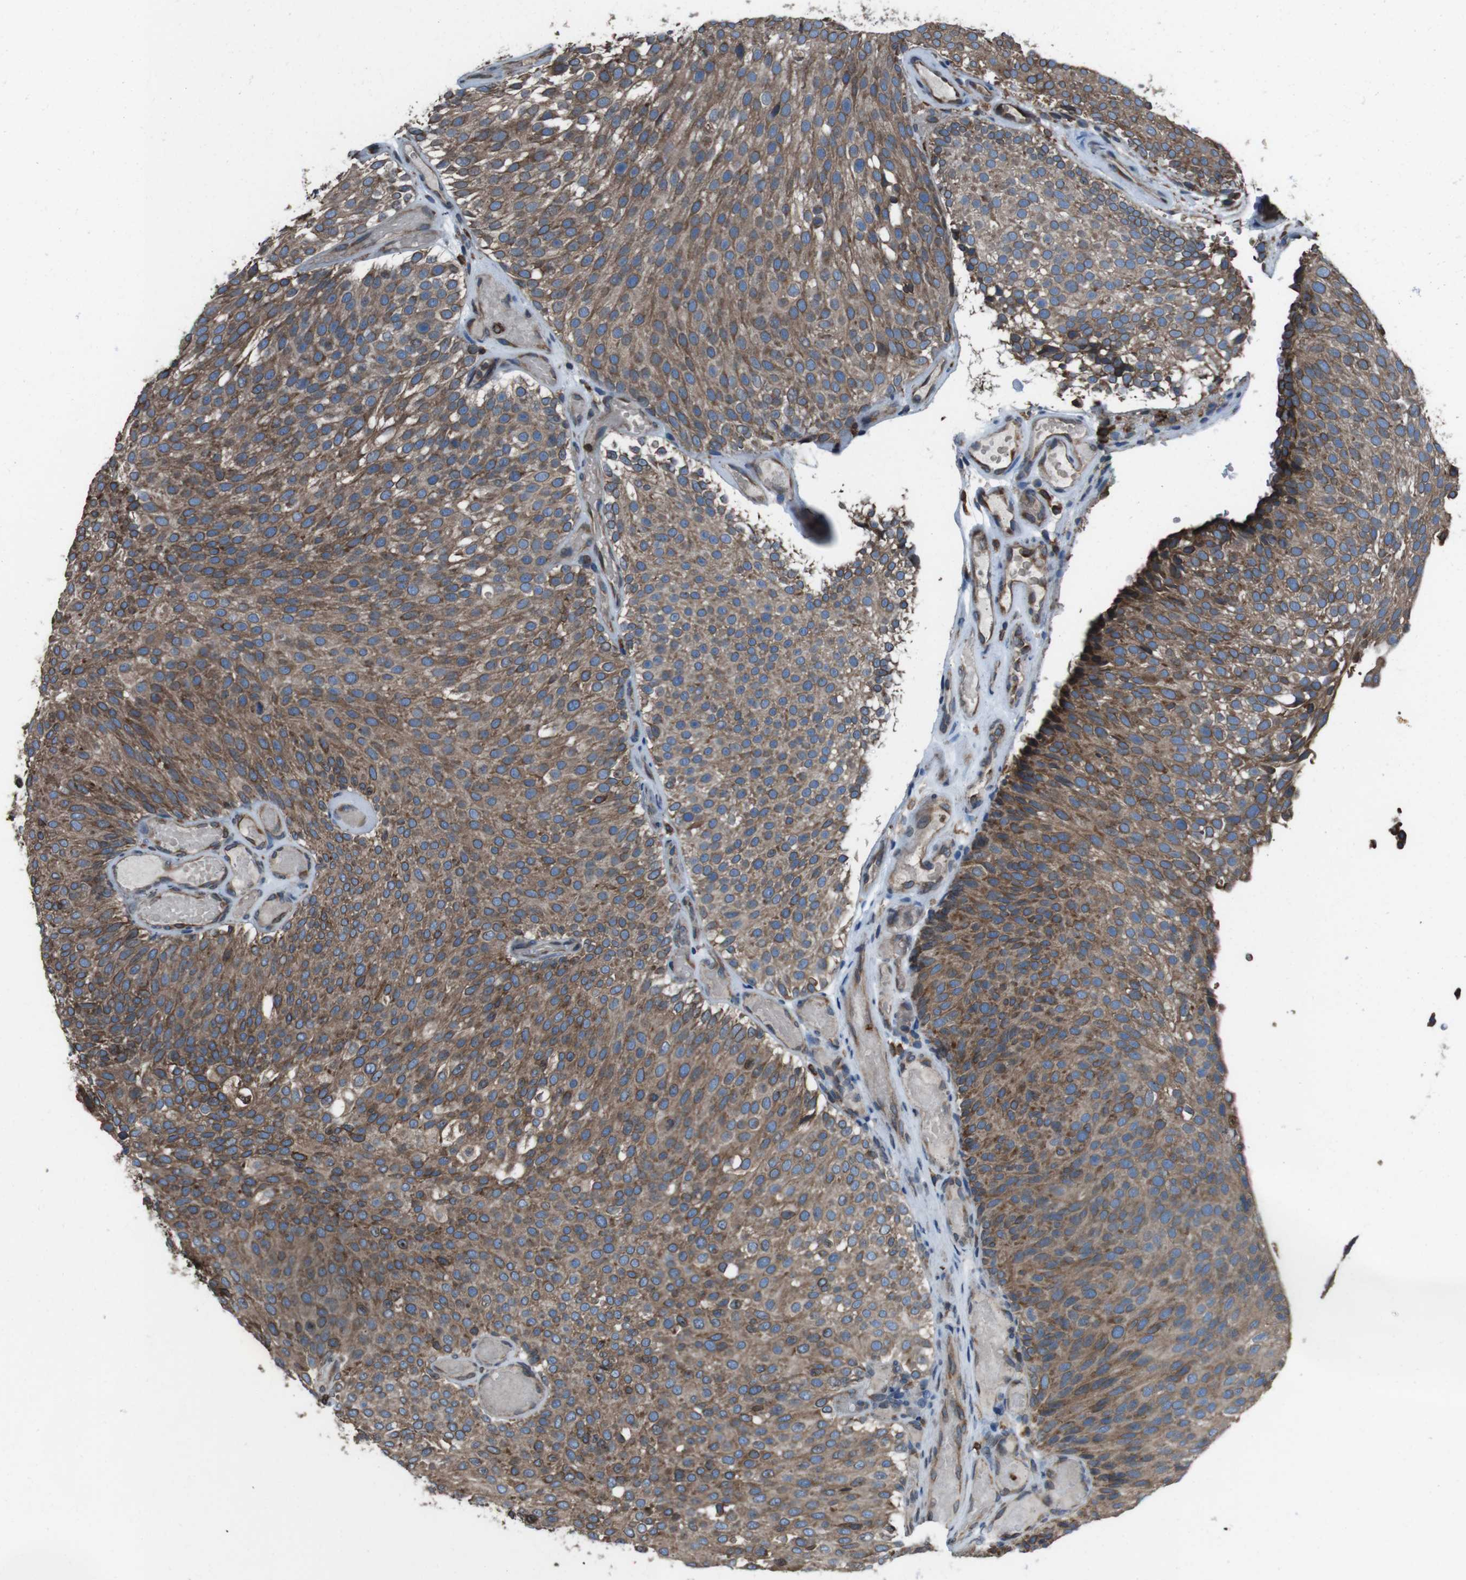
{"staining": {"intensity": "moderate", "quantity": ">75%", "location": "cytoplasmic/membranous"}, "tissue": "urothelial cancer", "cell_type": "Tumor cells", "image_type": "cancer", "snomed": [{"axis": "morphology", "description": "Urothelial carcinoma, Low grade"}, {"axis": "topography", "description": "Urinary bladder"}], "caption": "Urothelial cancer stained with a protein marker reveals moderate staining in tumor cells.", "gene": "APMAP", "patient": {"sex": "male", "age": 78}}